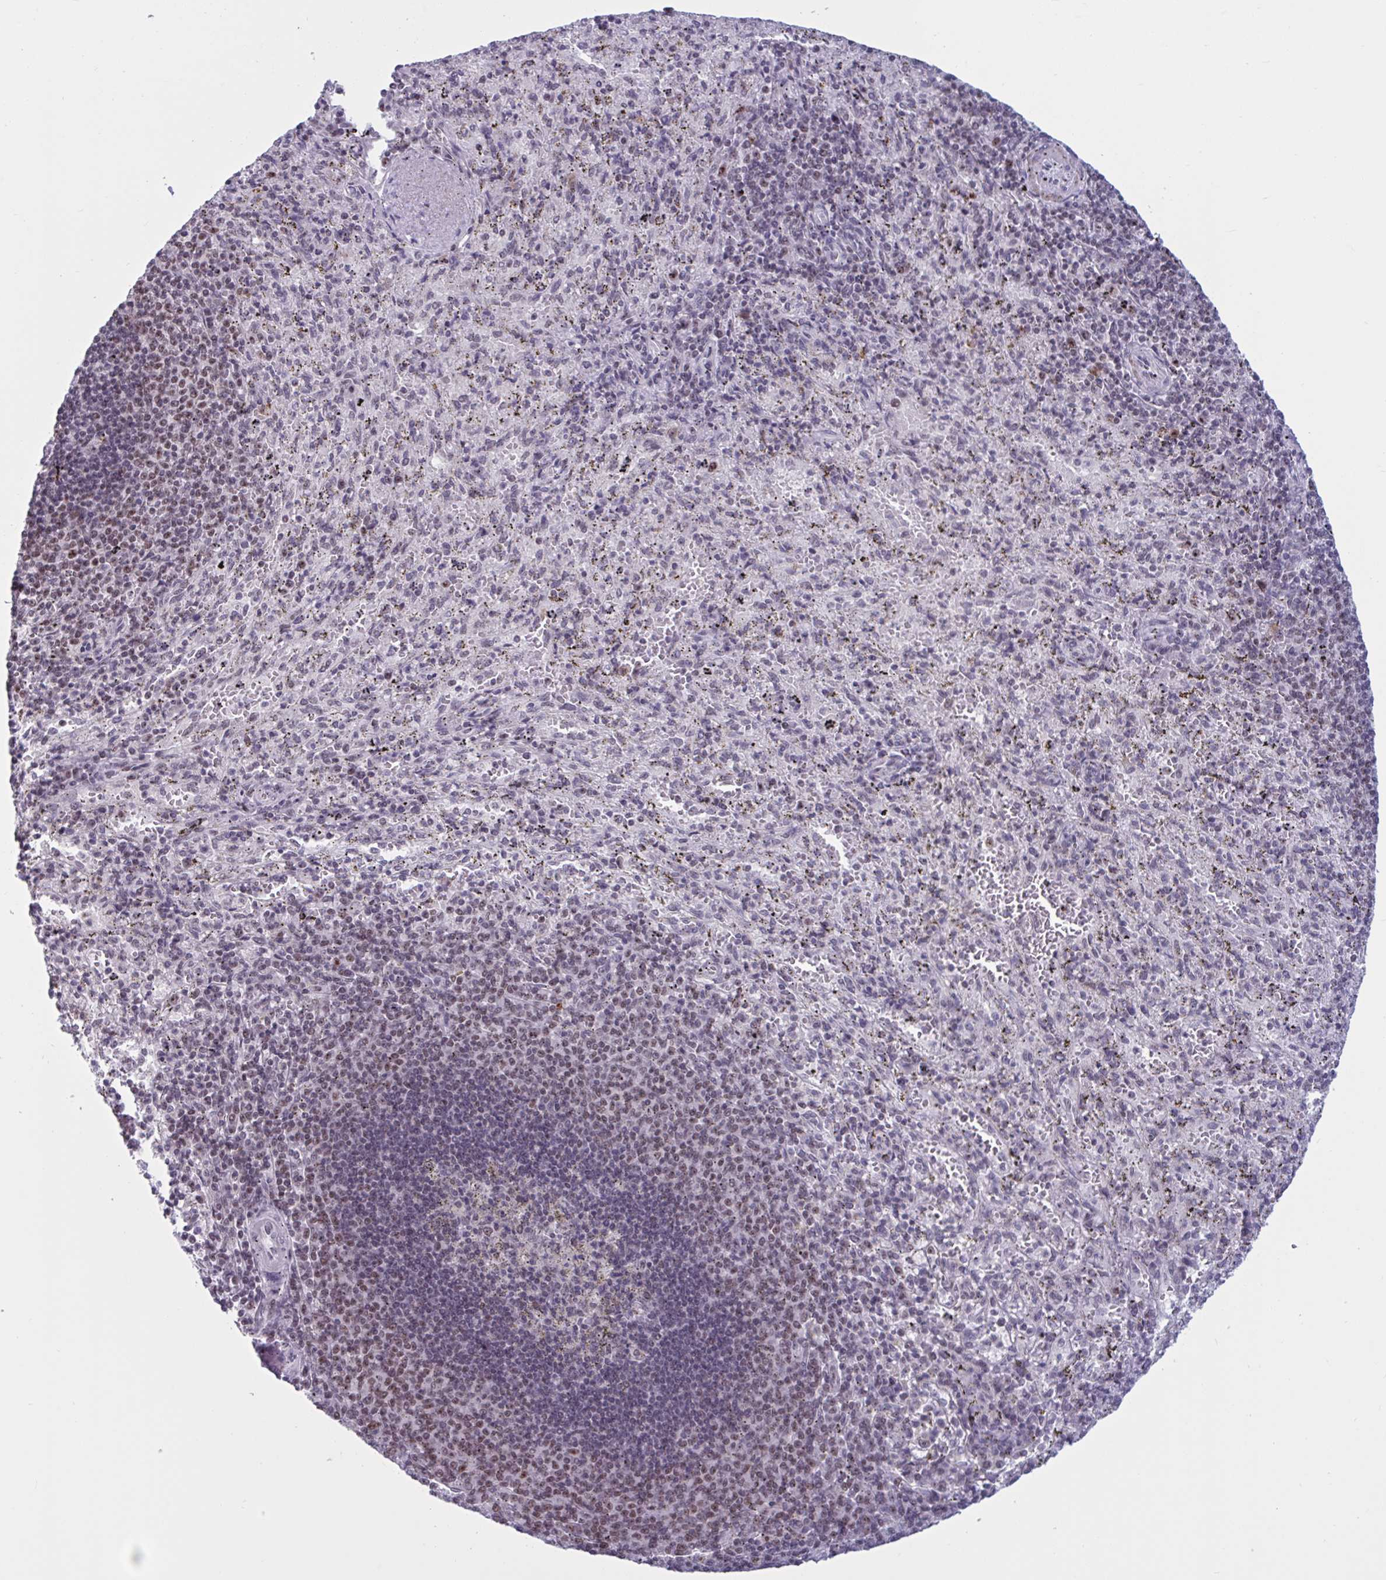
{"staining": {"intensity": "weak", "quantity": "<25%", "location": "nuclear"}, "tissue": "spleen", "cell_type": "Cells in red pulp", "image_type": "normal", "snomed": [{"axis": "morphology", "description": "Normal tissue, NOS"}, {"axis": "topography", "description": "Spleen"}], "caption": "A histopathology image of spleen stained for a protein reveals no brown staining in cells in red pulp.", "gene": "TGM6", "patient": {"sex": "male", "age": 57}}